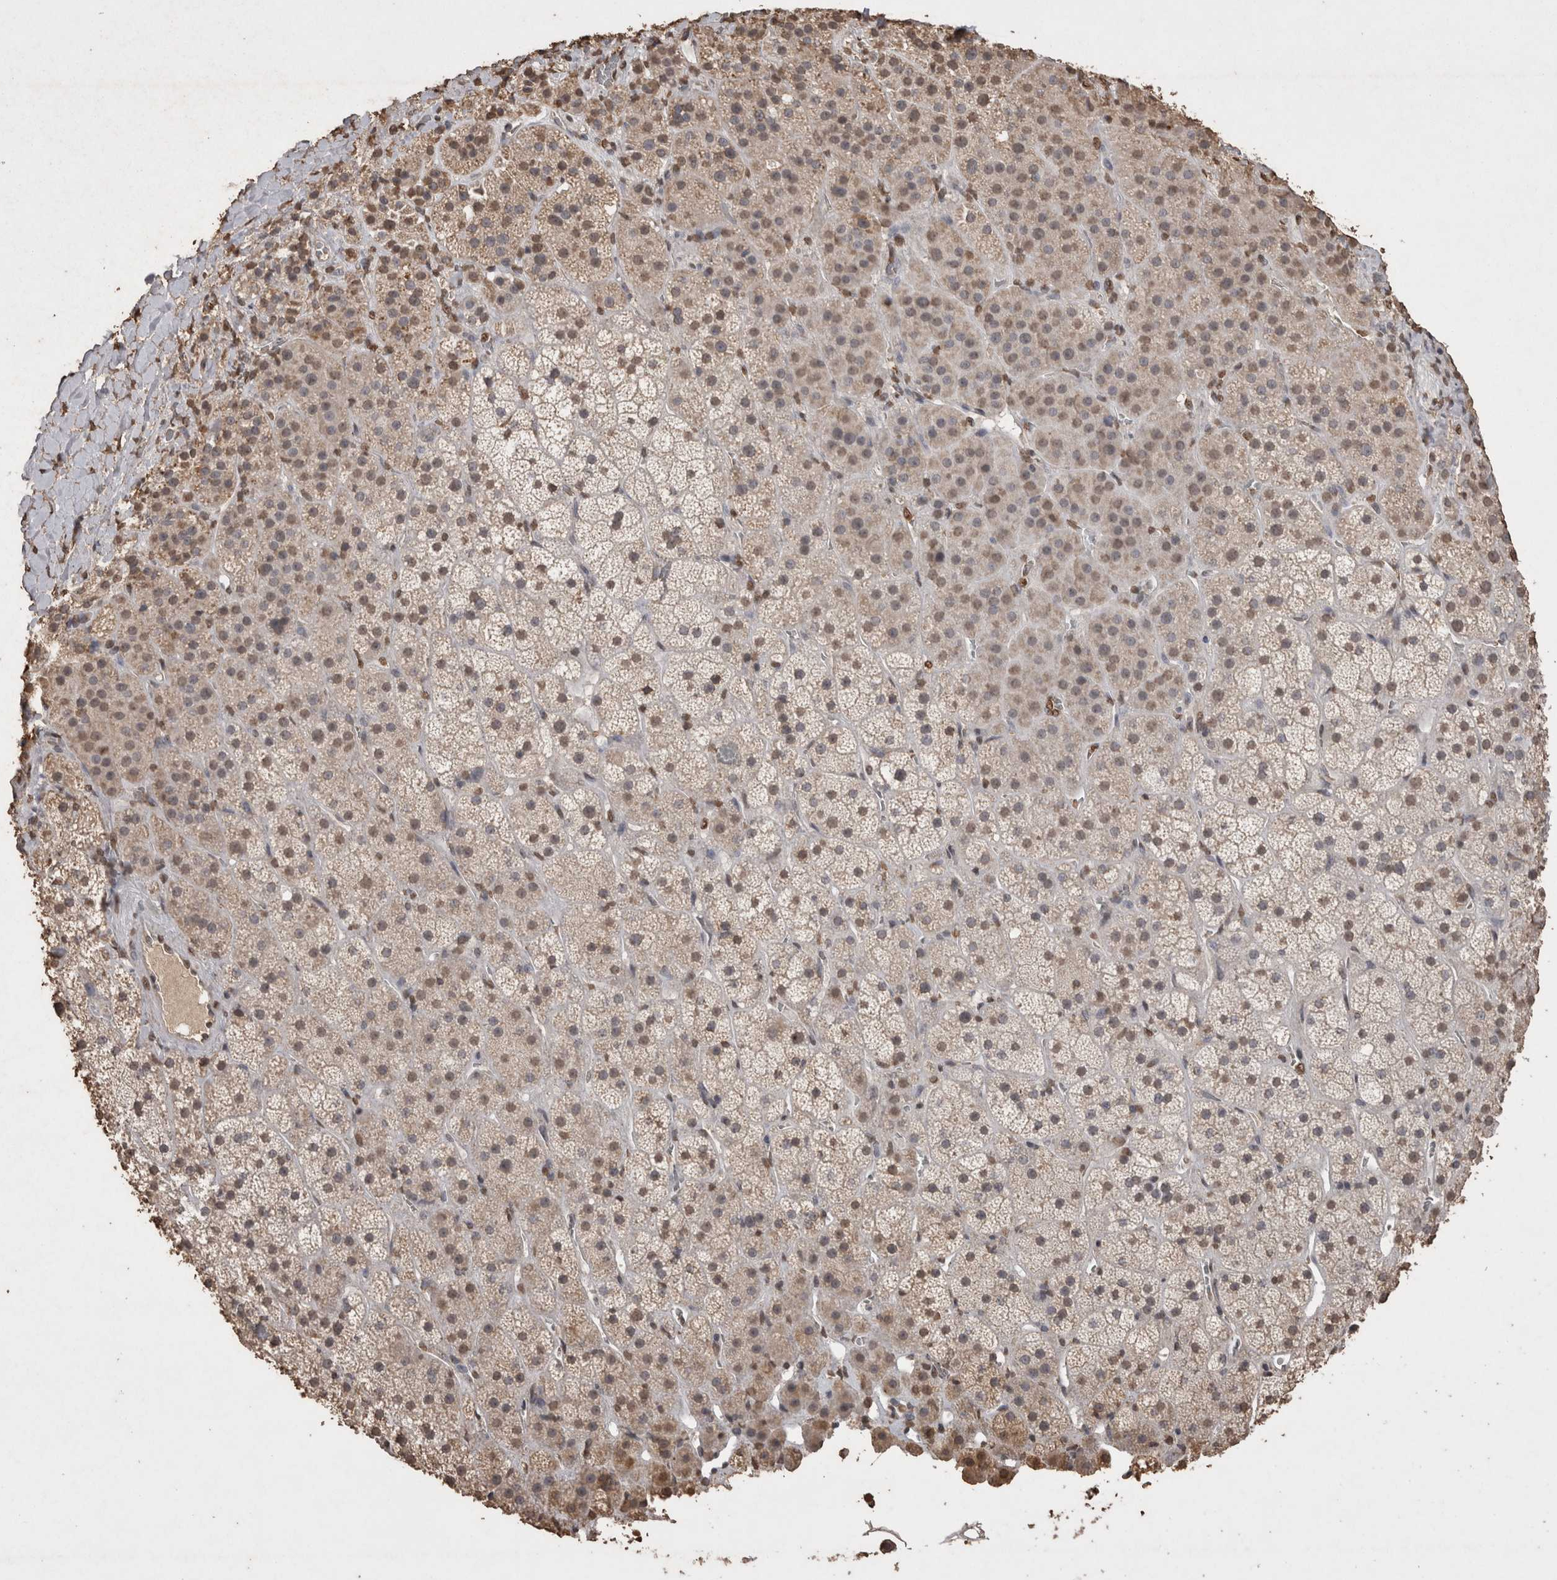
{"staining": {"intensity": "moderate", "quantity": ">75%", "location": "nuclear"}, "tissue": "adrenal gland", "cell_type": "Glandular cells", "image_type": "normal", "snomed": [{"axis": "morphology", "description": "Normal tissue, NOS"}, {"axis": "topography", "description": "Adrenal gland"}], "caption": "Immunohistochemical staining of unremarkable adrenal gland demonstrates moderate nuclear protein positivity in approximately >75% of glandular cells. The staining was performed using DAB, with brown indicating positive protein expression. Nuclei are stained blue with hematoxylin.", "gene": "POU5F1", "patient": {"sex": "male", "age": 57}}